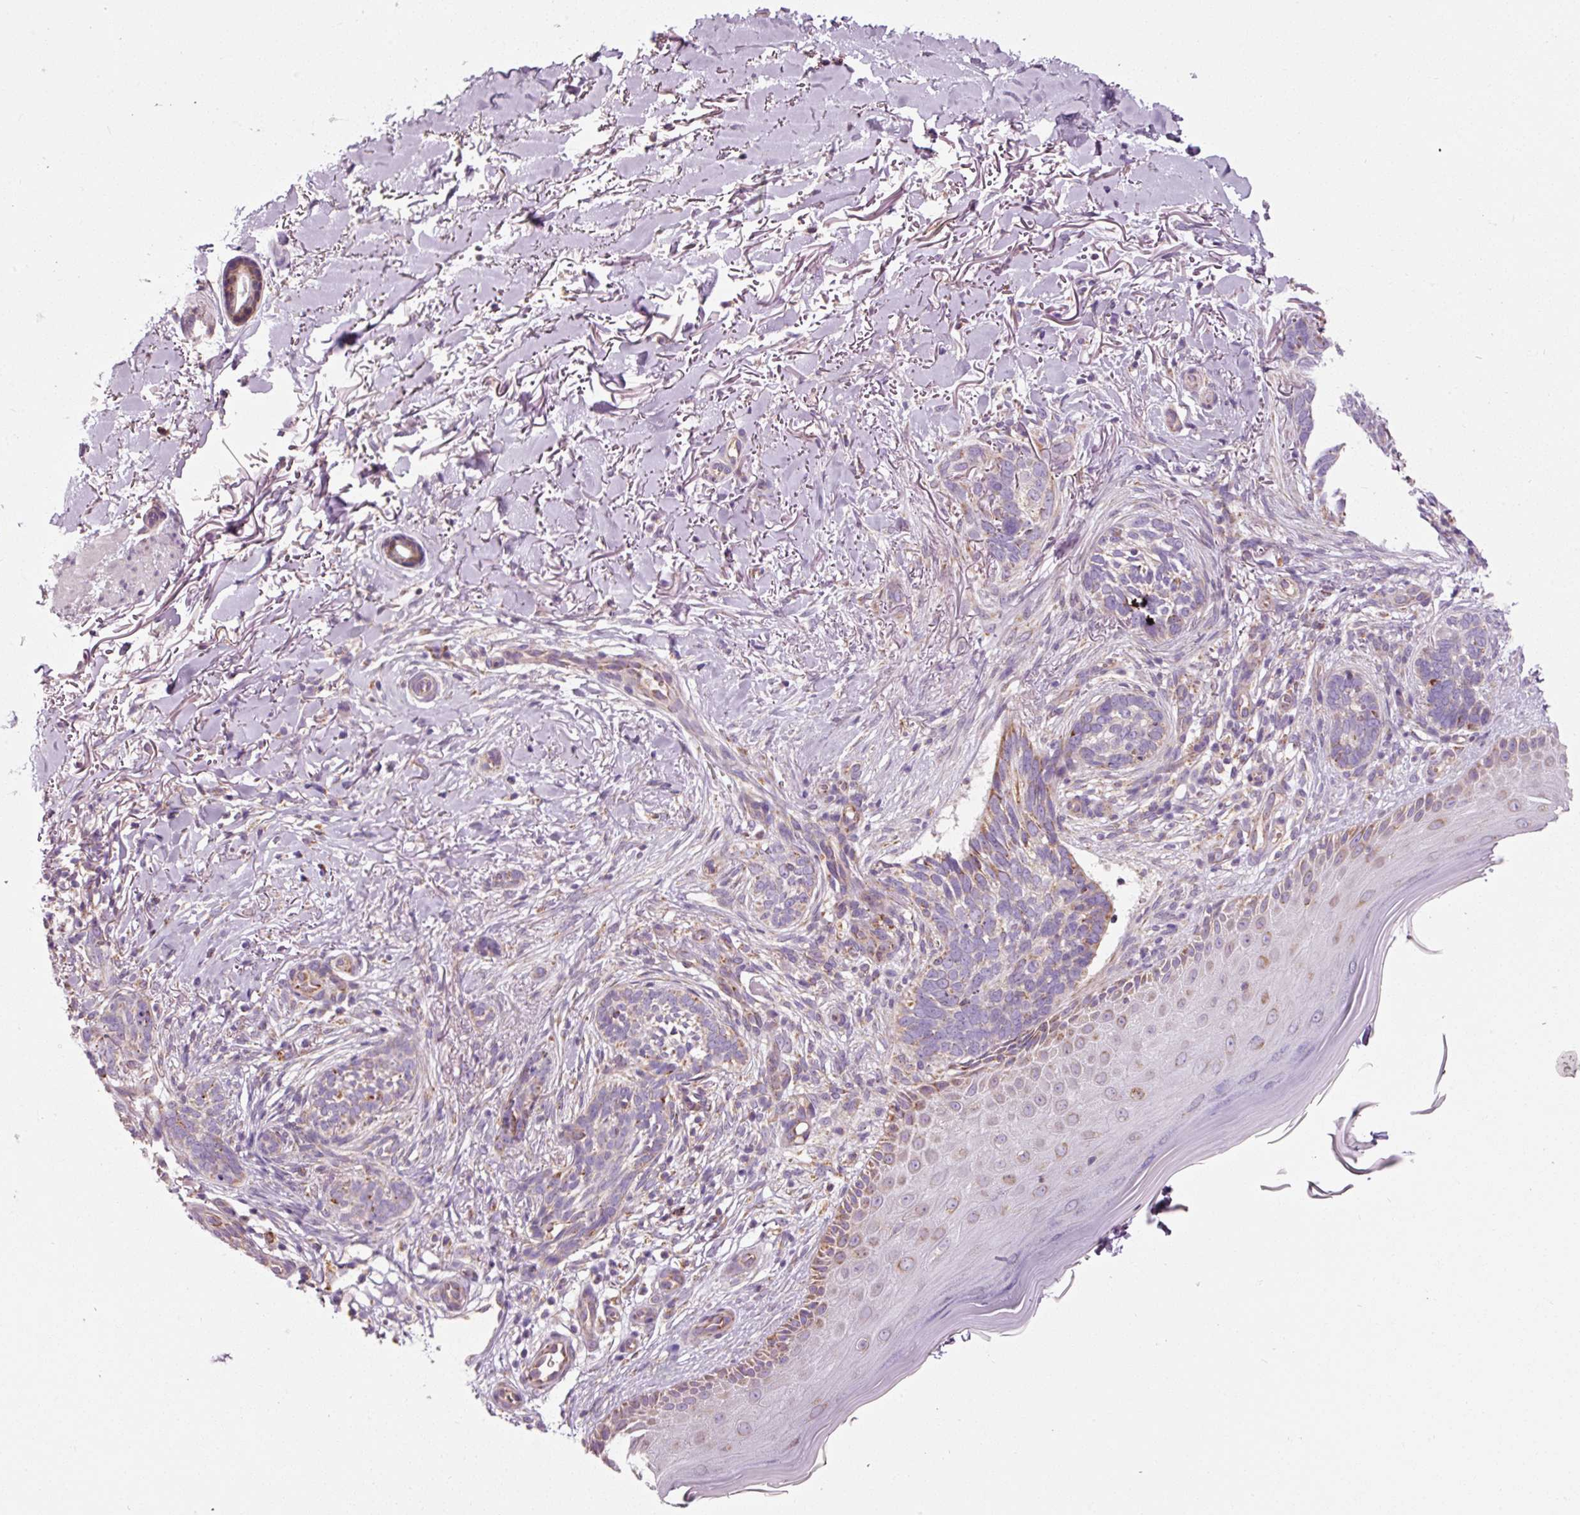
{"staining": {"intensity": "weak", "quantity": "<25%", "location": "cytoplasmic/membranous"}, "tissue": "skin cancer", "cell_type": "Tumor cells", "image_type": "cancer", "snomed": [{"axis": "morphology", "description": "Normal tissue, NOS"}, {"axis": "morphology", "description": "Basal cell carcinoma"}, {"axis": "topography", "description": "Skin"}], "caption": "An IHC micrograph of skin basal cell carcinoma is shown. There is no staining in tumor cells of skin basal cell carcinoma.", "gene": "NDUFB4", "patient": {"sex": "female", "age": 67}}